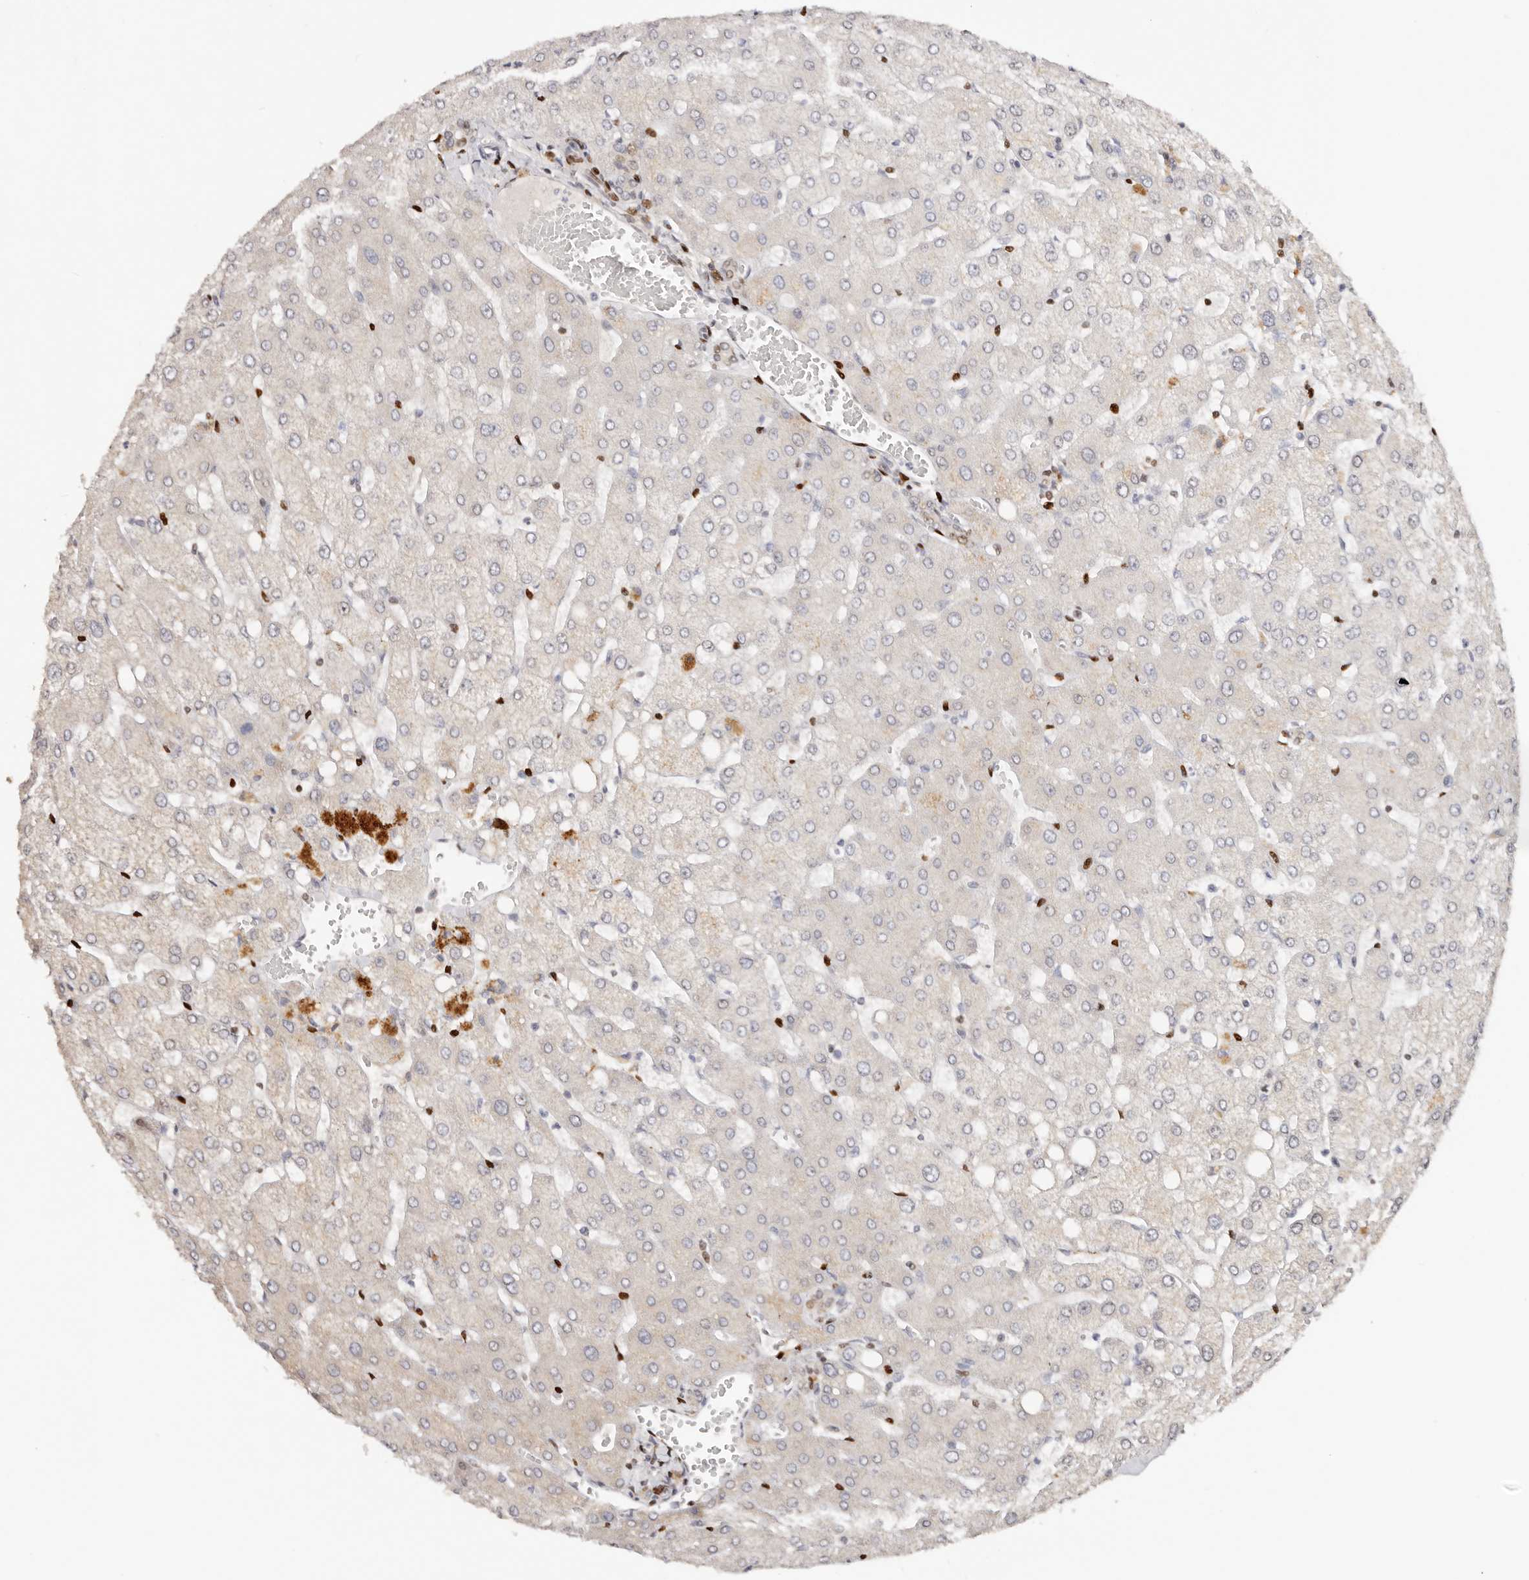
{"staining": {"intensity": "negative", "quantity": "none", "location": "none"}, "tissue": "liver", "cell_type": "Cholangiocytes", "image_type": "normal", "snomed": [{"axis": "morphology", "description": "Normal tissue, NOS"}, {"axis": "topography", "description": "Liver"}], "caption": "High power microscopy photomicrograph of an IHC histopathology image of normal liver, revealing no significant expression in cholangiocytes.", "gene": "IQGAP3", "patient": {"sex": "female", "age": 54}}